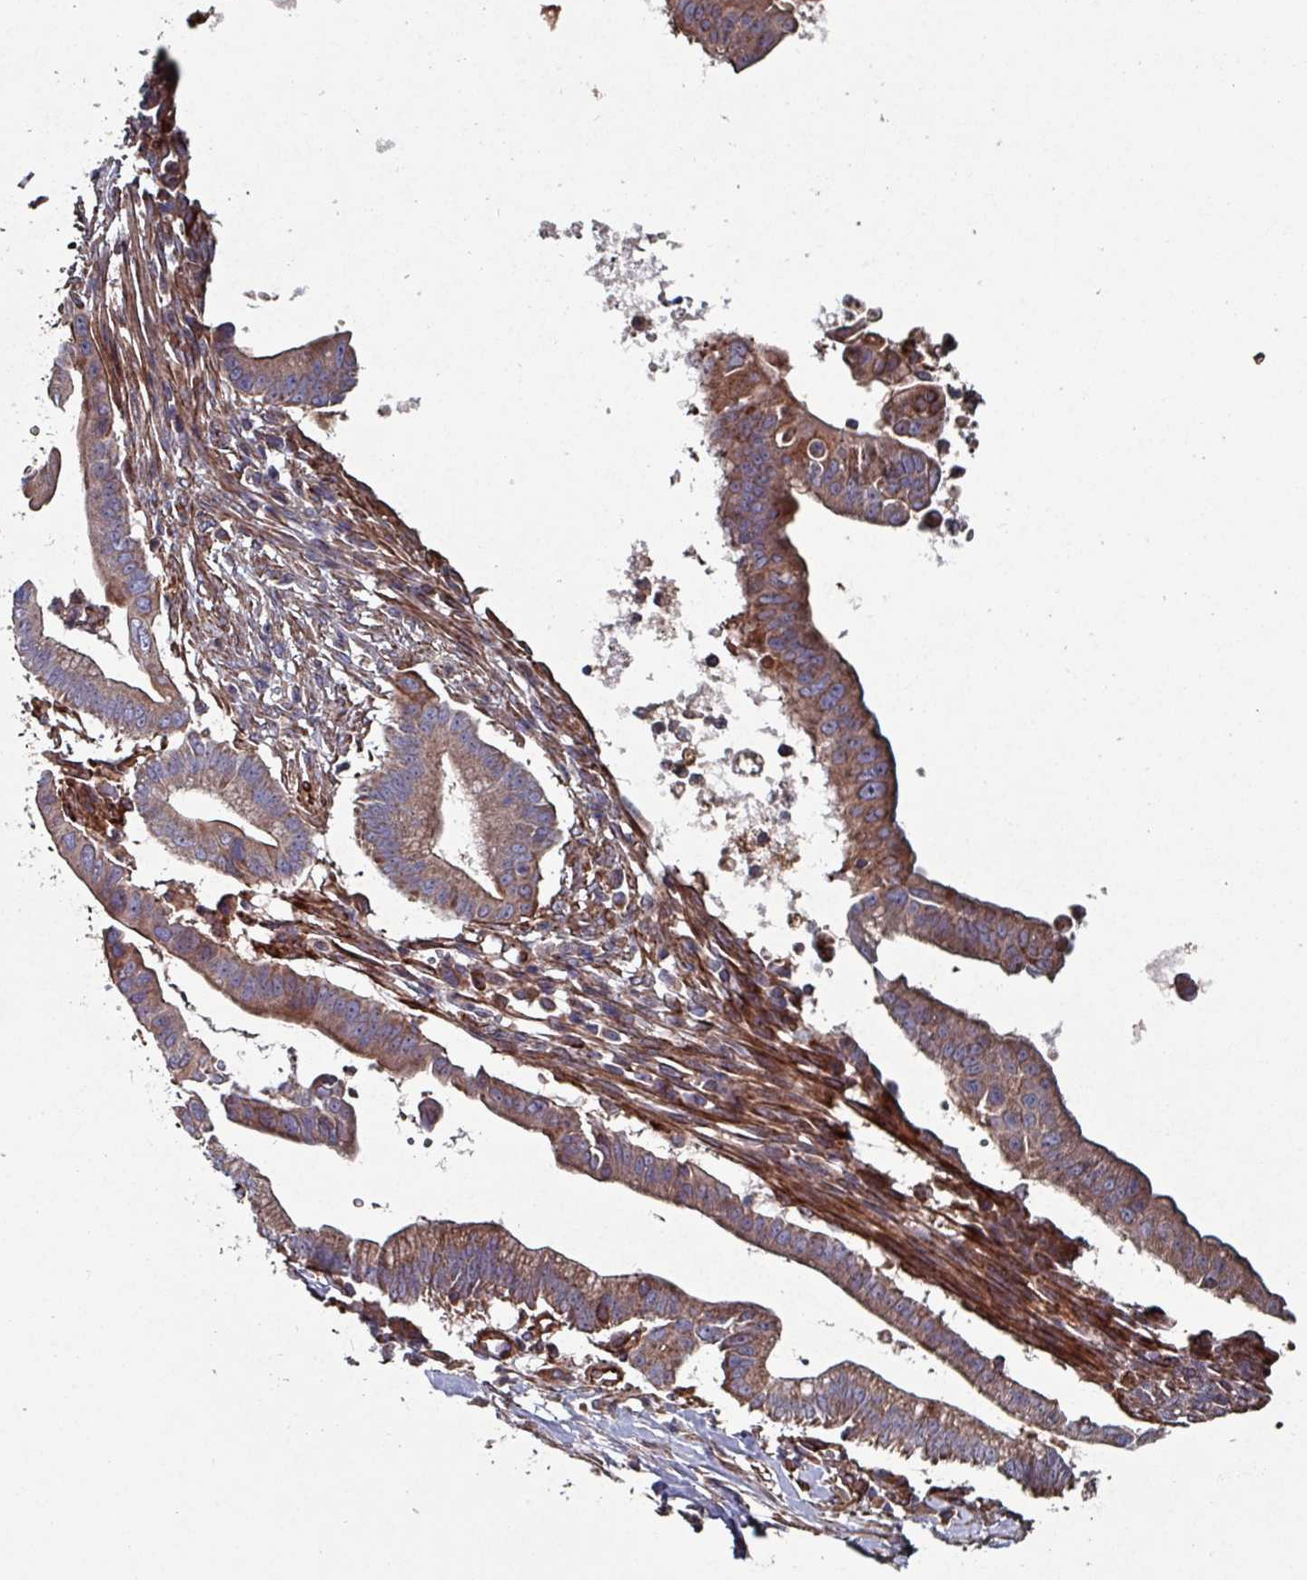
{"staining": {"intensity": "moderate", "quantity": "<25%", "location": "cytoplasmic/membranous"}, "tissue": "pancreatic cancer", "cell_type": "Tumor cells", "image_type": "cancer", "snomed": [{"axis": "morphology", "description": "Adenocarcinoma, NOS"}, {"axis": "topography", "description": "Pancreas"}], "caption": "A photomicrograph of pancreatic cancer stained for a protein displays moderate cytoplasmic/membranous brown staining in tumor cells. (Brightfield microscopy of DAB IHC at high magnification).", "gene": "ANO10", "patient": {"sex": "male", "age": 68}}